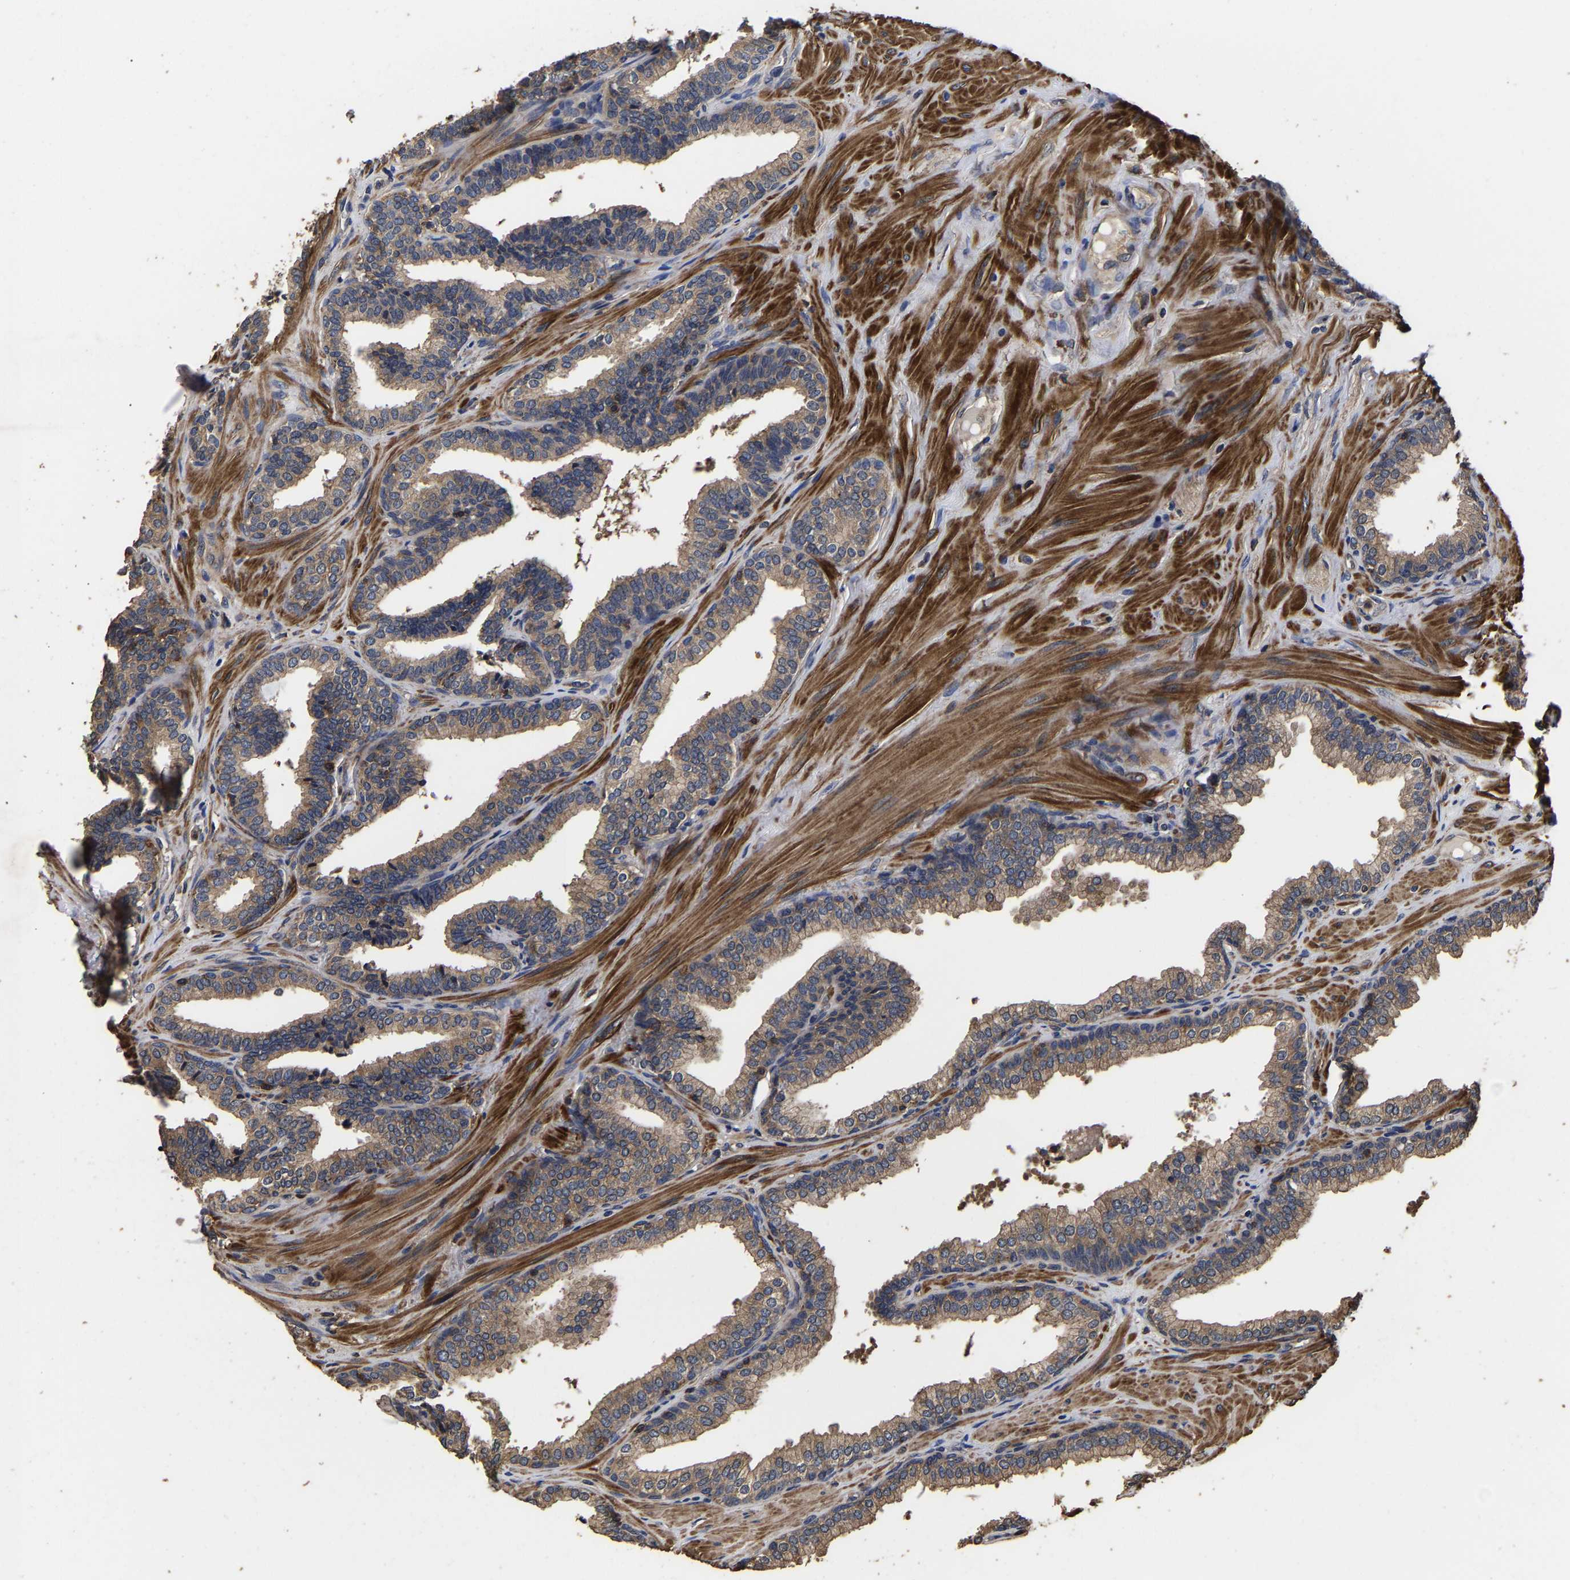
{"staining": {"intensity": "moderate", "quantity": ">75%", "location": "cytoplasmic/membranous"}, "tissue": "prostate cancer", "cell_type": "Tumor cells", "image_type": "cancer", "snomed": [{"axis": "morphology", "description": "Adenocarcinoma, High grade"}, {"axis": "topography", "description": "Prostate"}], "caption": "The immunohistochemical stain highlights moderate cytoplasmic/membranous positivity in tumor cells of prostate high-grade adenocarcinoma tissue.", "gene": "ITCH", "patient": {"sex": "male", "age": 52}}